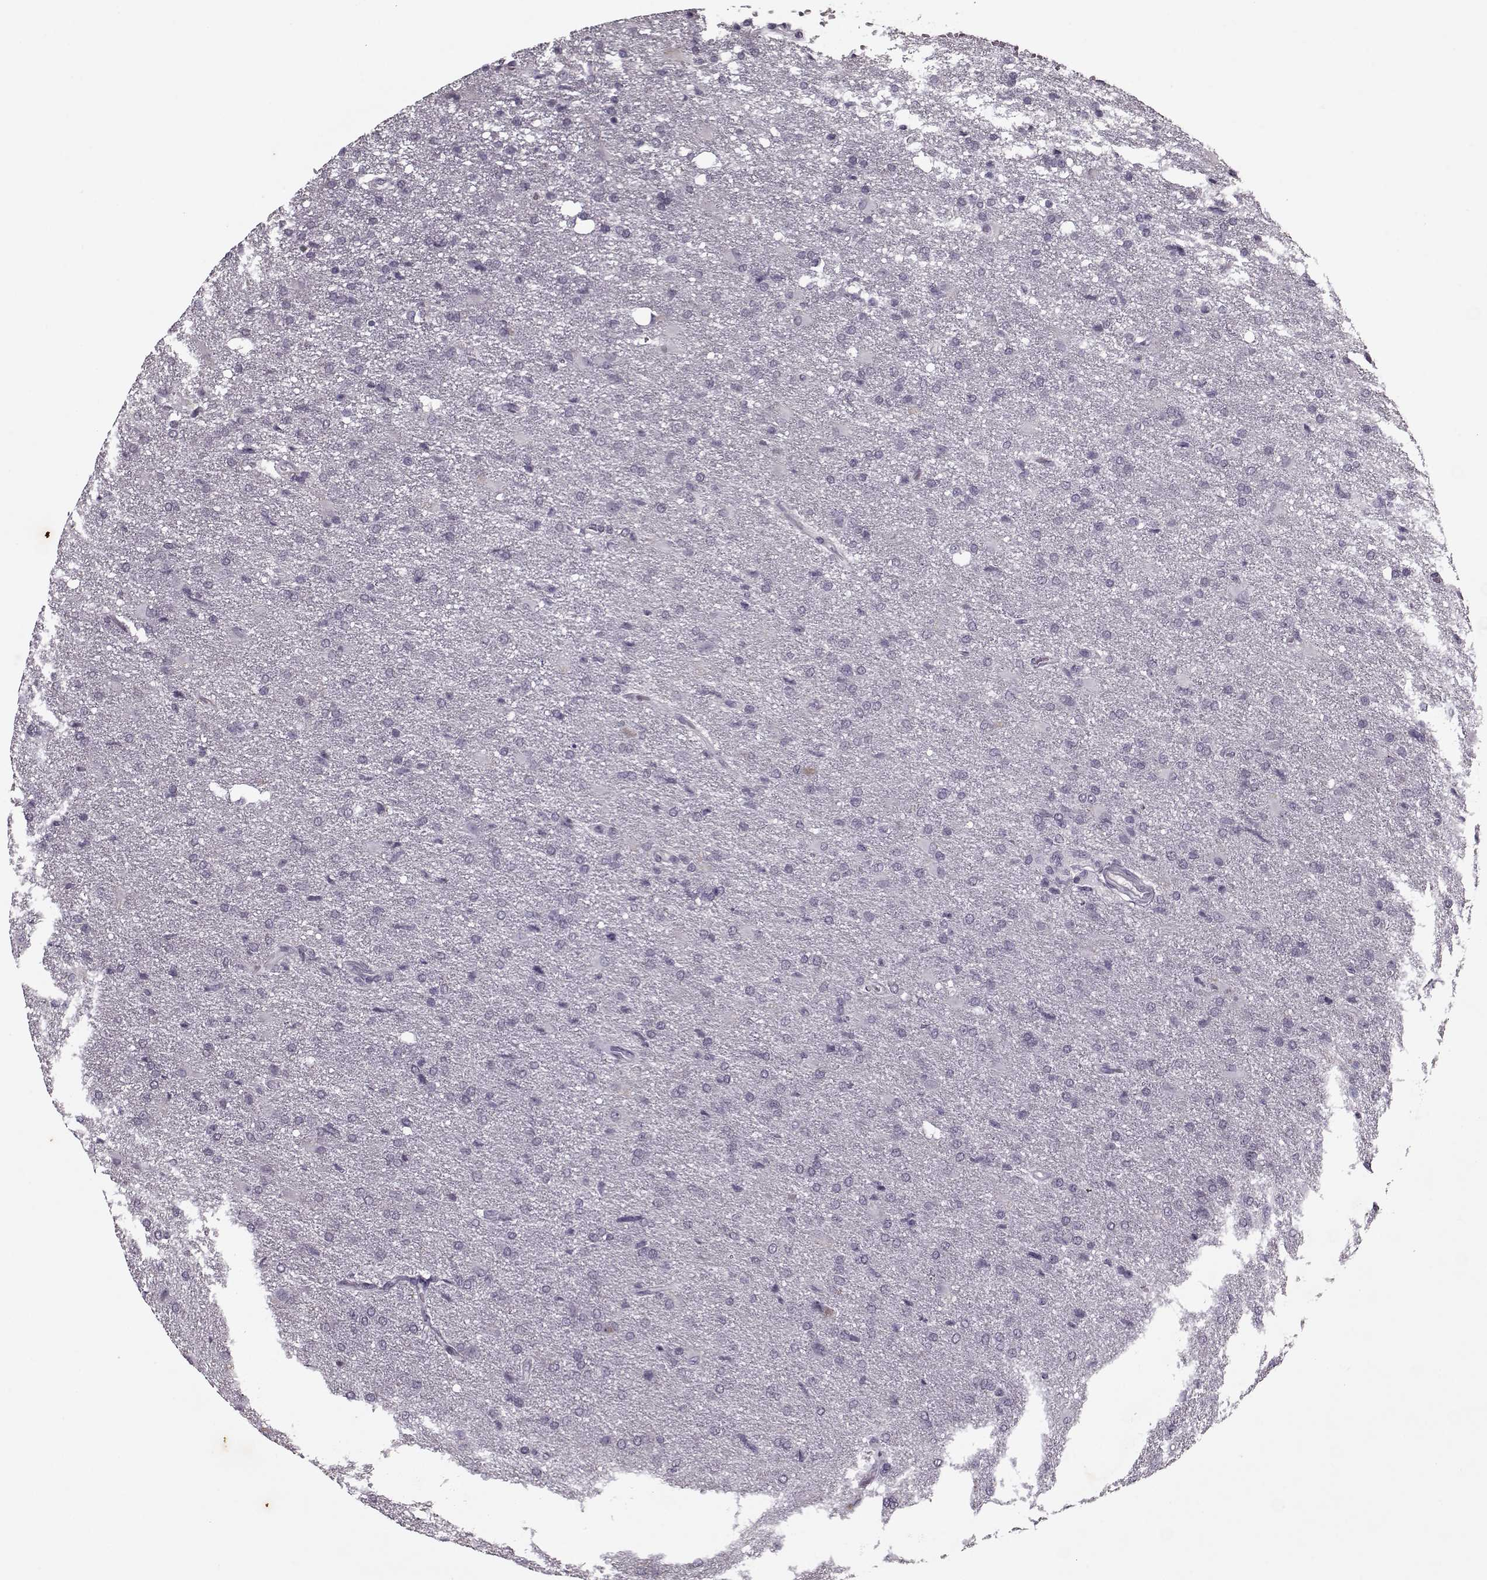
{"staining": {"intensity": "negative", "quantity": "none", "location": "none"}, "tissue": "glioma", "cell_type": "Tumor cells", "image_type": "cancer", "snomed": [{"axis": "morphology", "description": "Glioma, malignant, High grade"}, {"axis": "topography", "description": "Brain"}], "caption": "Tumor cells show no significant protein positivity in glioma.", "gene": "KRT9", "patient": {"sex": "male", "age": 68}}